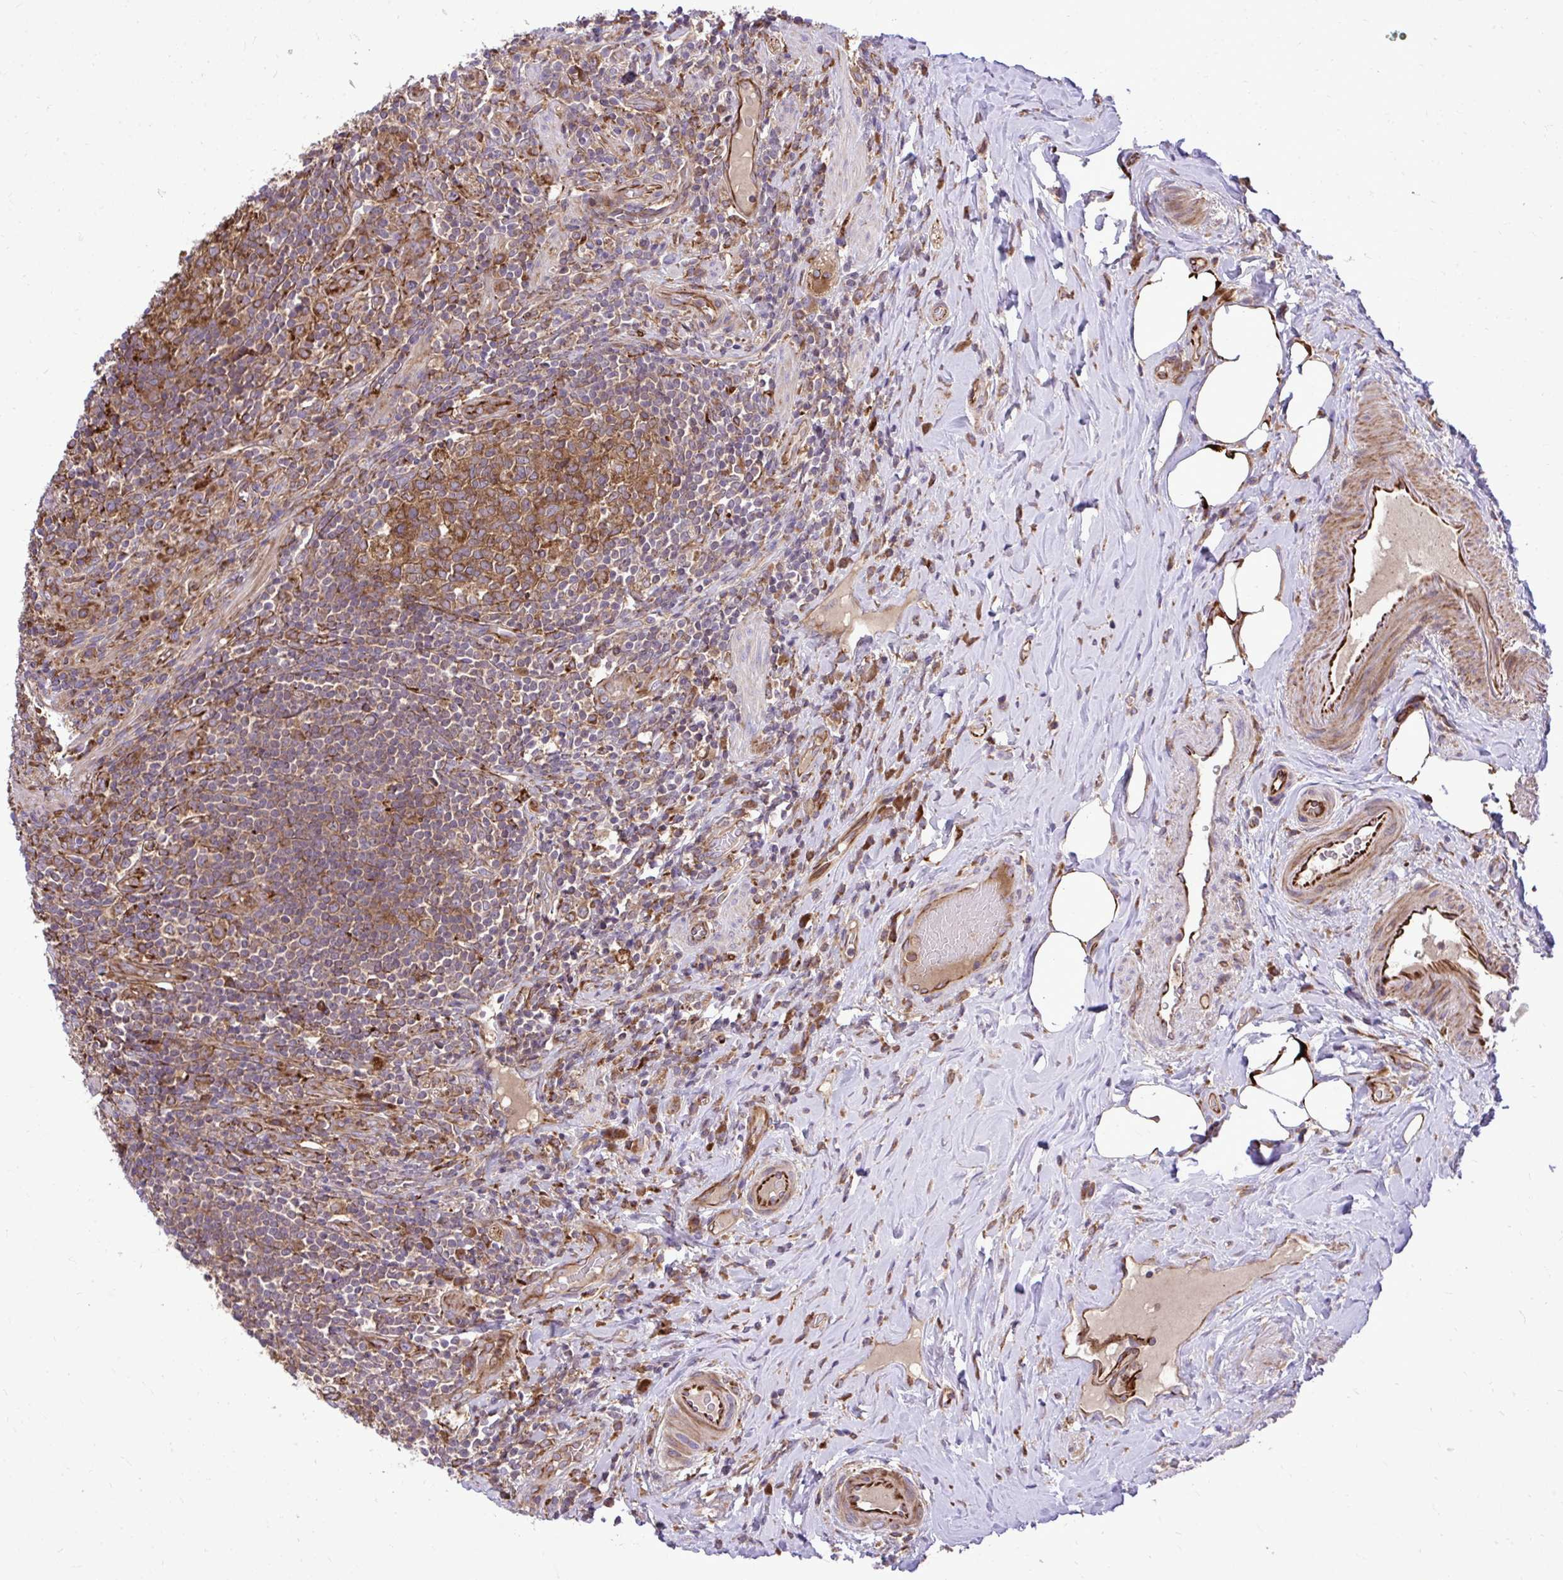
{"staining": {"intensity": "weak", "quantity": ">75%", "location": "cytoplasmic/membranous"}, "tissue": "appendix", "cell_type": "Glandular cells", "image_type": "normal", "snomed": [{"axis": "morphology", "description": "Normal tissue, NOS"}, {"axis": "topography", "description": "Appendix"}], "caption": "A brown stain labels weak cytoplasmic/membranous expression of a protein in glandular cells of normal human appendix.", "gene": "PAIP2", "patient": {"sex": "female", "age": 43}}